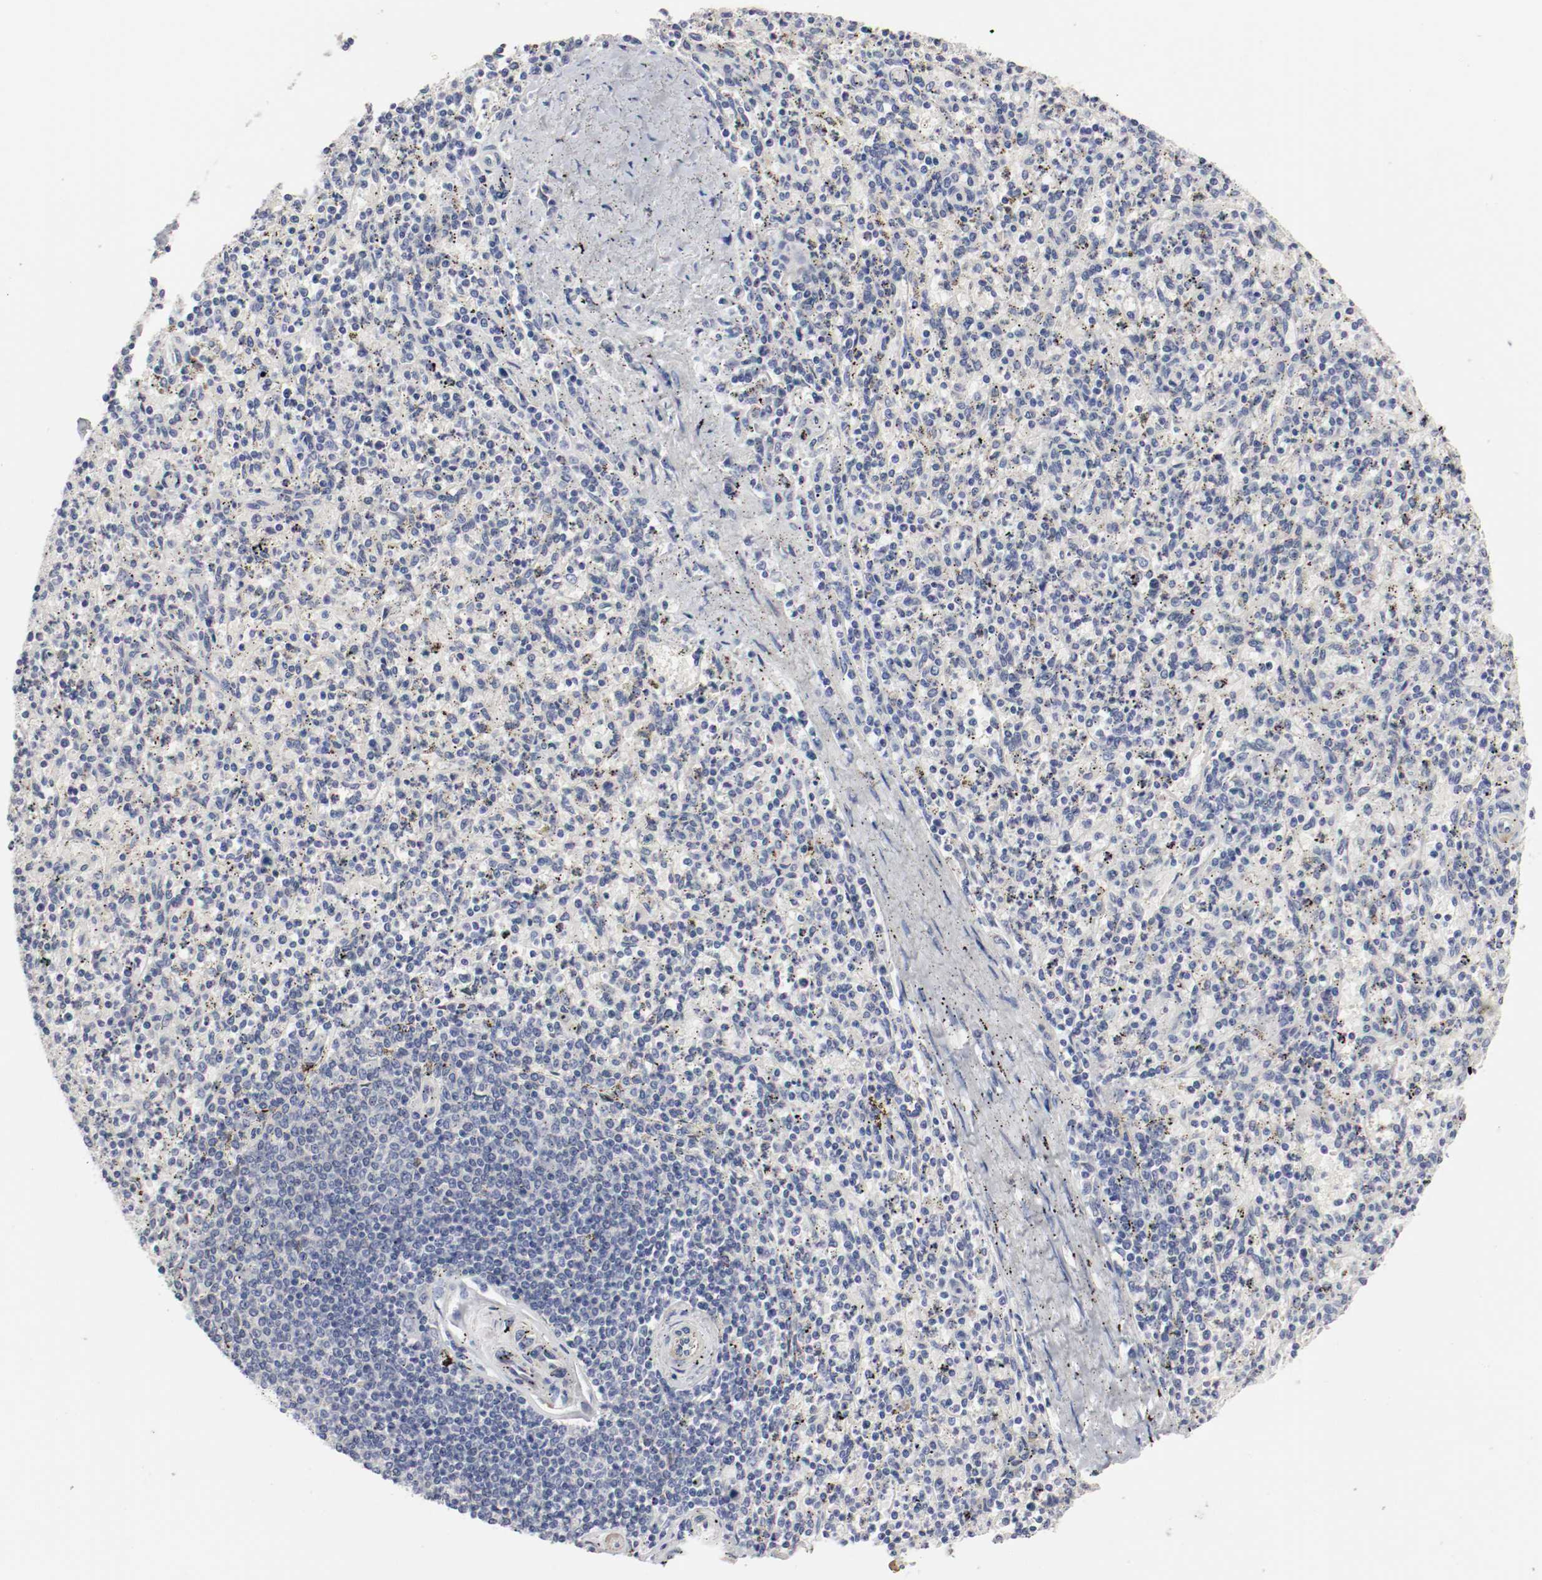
{"staining": {"intensity": "negative", "quantity": "none", "location": "none"}, "tissue": "spleen", "cell_type": "Cells in red pulp", "image_type": "normal", "snomed": [{"axis": "morphology", "description": "Normal tissue, NOS"}, {"axis": "topography", "description": "Spleen"}], "caption": "Immunohistochemistry (IHC) micrograph of unremarkable spleen: human spleen stained with DAB reveals no significant protein expression in cells in red pulp. (Brightfield microscopy of DAB IHC at high magnification).", "gene": "KIT", "patient": {"sex": "male", "age": 72}}